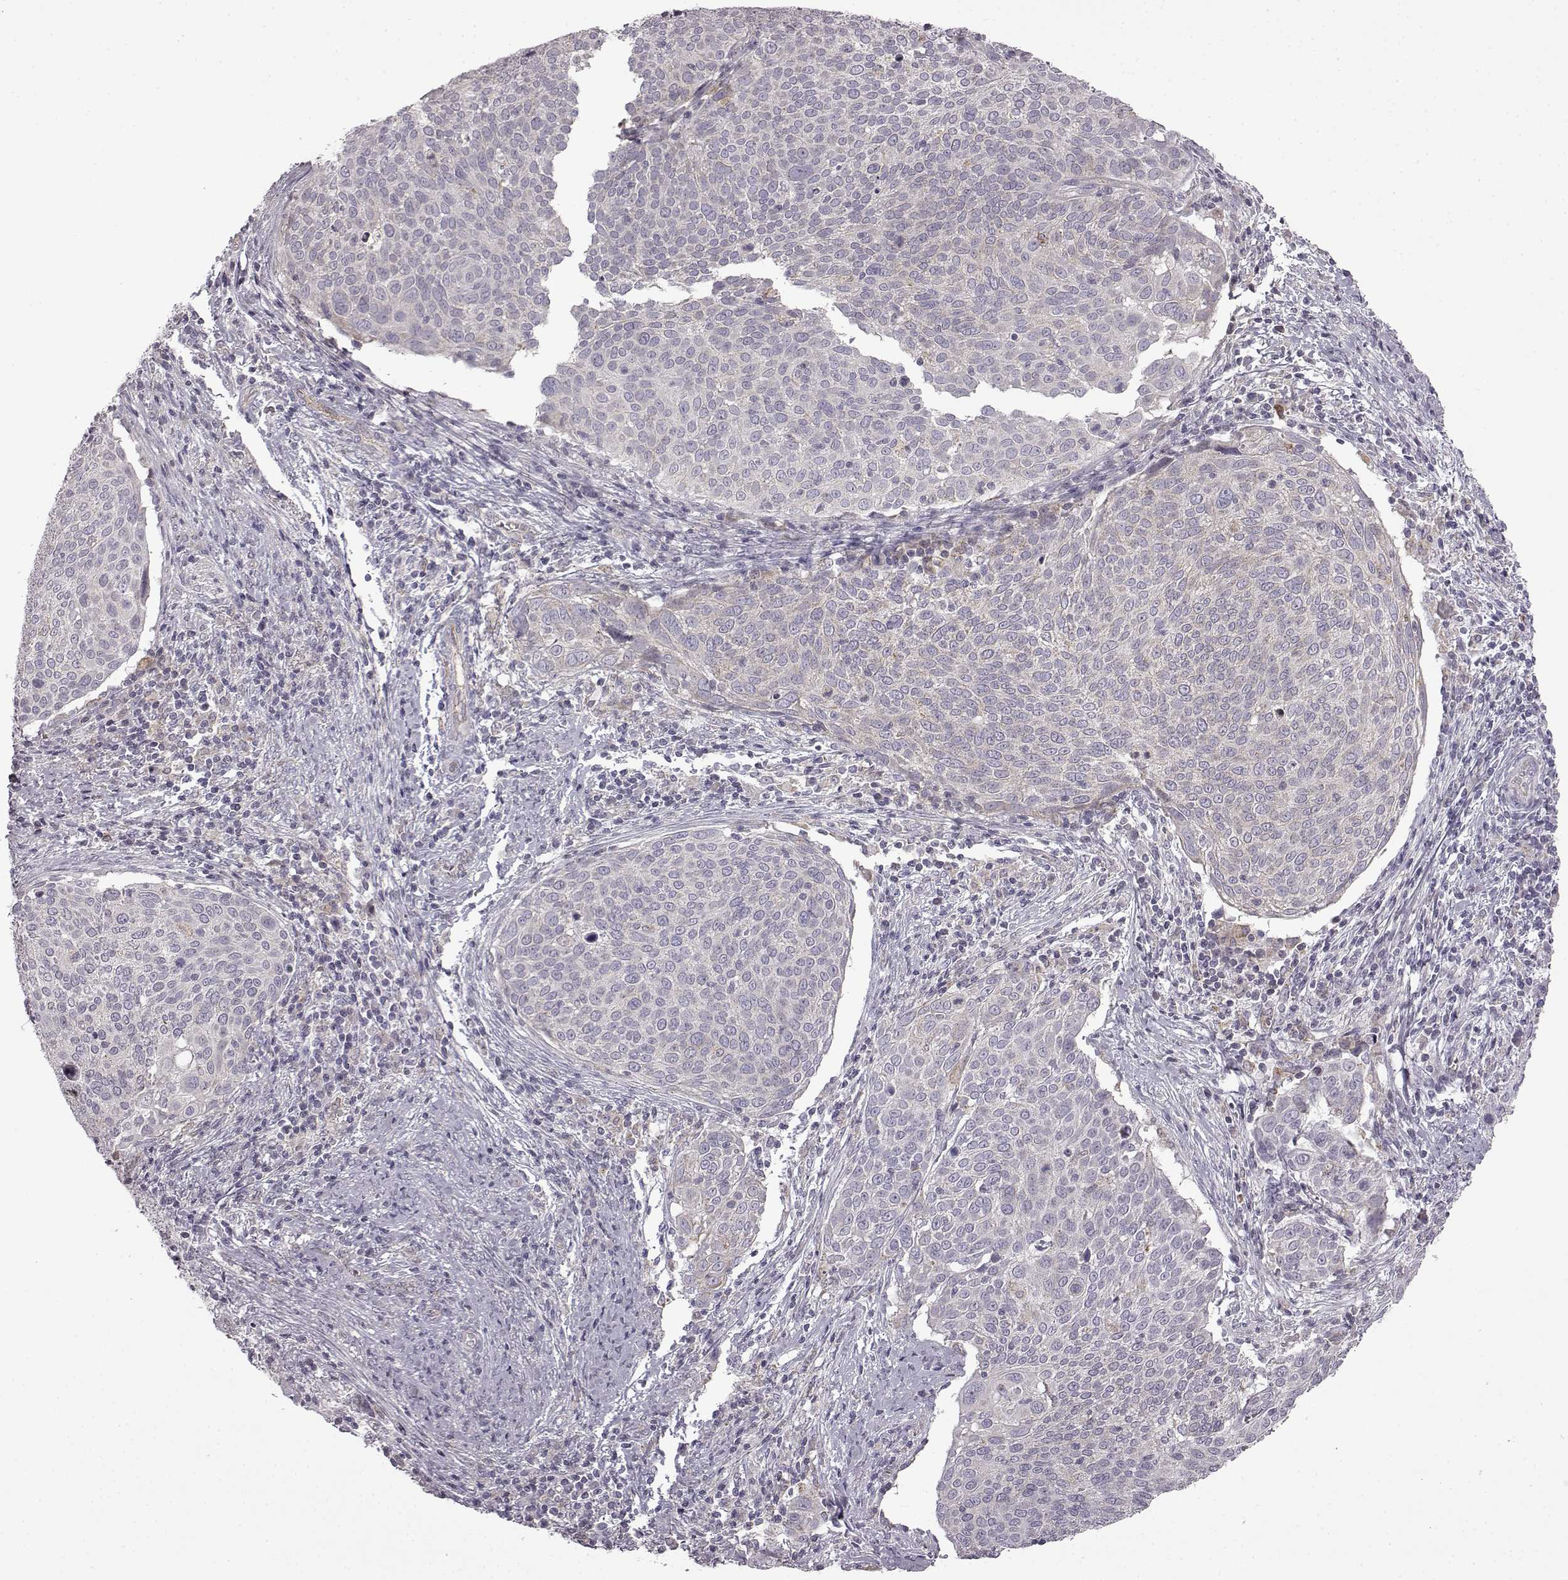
{"staining": {"intensity": "negative", "quantity": "none", "location": "none"}, "tissue": "cervical cancer", "cell_type": "Tumor cells", "image_type": "cancer", "snomed": [{"axis": "morphology", "description": "Squamous cell carcinoma, NOS"}, {"axis": "topography", "description": "Cervix"}], "caption": "Immunohistochemistry (IHC) micrograph of cervical cancer (squamous cell carcinoma) stained for a protein (brown), which exhibits no expression in tumor cells. The staining was performed using DAB (3,3'-diaminobenzidine) to visualize the protein expression in brown, while the nuclei were stained in blue with hematoxylin (Magnification: 20x).", "gene": "B3GNT6", "patient": {"sex": "female", "age": 39}}